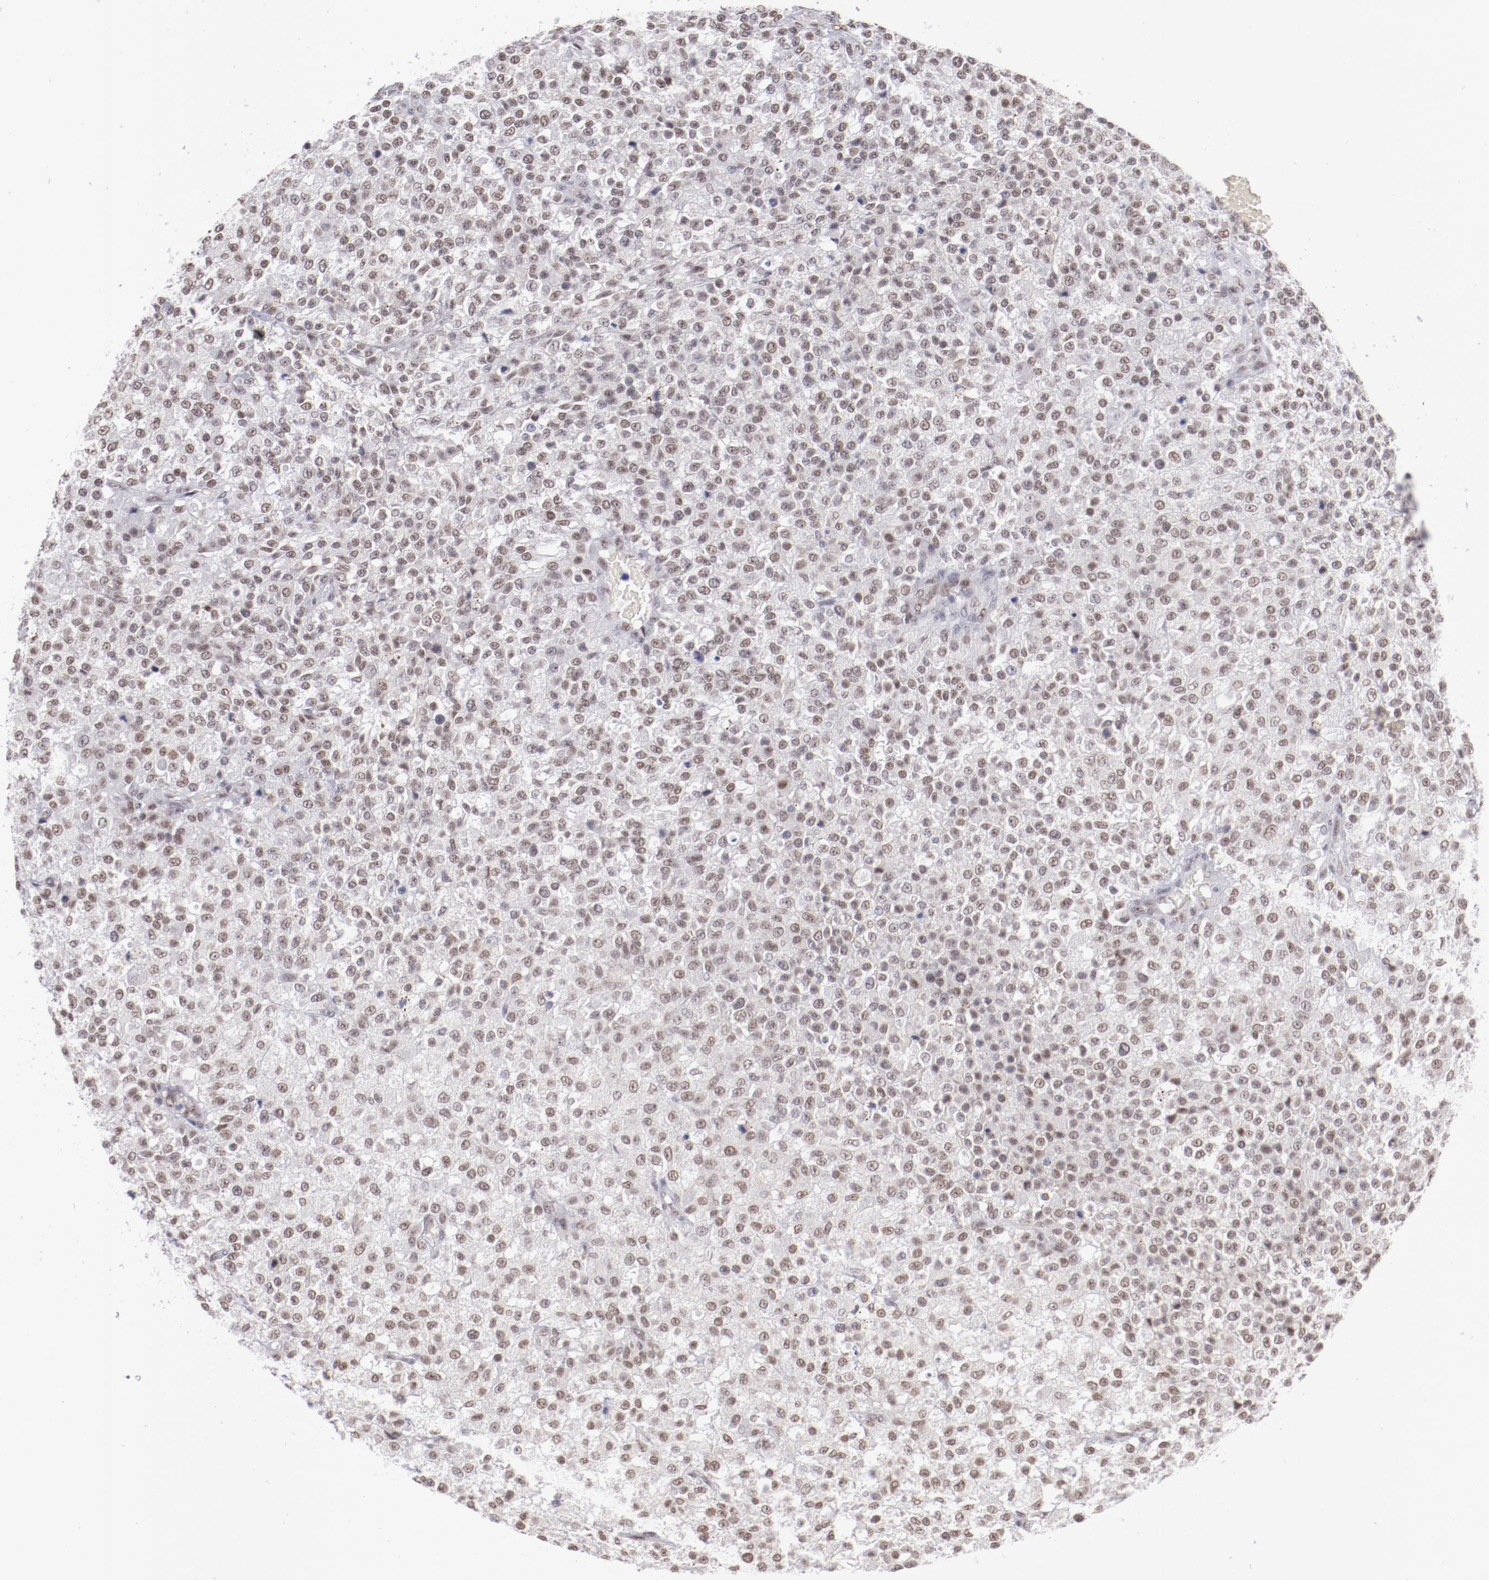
{"staining": {"intensity": "weak", "quantity": ">75%", "location": "nuclear"}, "tissue": "testis cancer", "cell_type": "Tumor cells", "image_type": "cancer", "snomed": [{"axis": "morphology", "description": "Seminoma, NOS"}, {"axis": "topography", "description": "Testis"}], "caption": "Seminoma (testis) tissue exhibits weak nuclear positivity in about >75% of tumor cells", "gene": "TFAP4", "patient": {"sex": "male", "age": 59}}